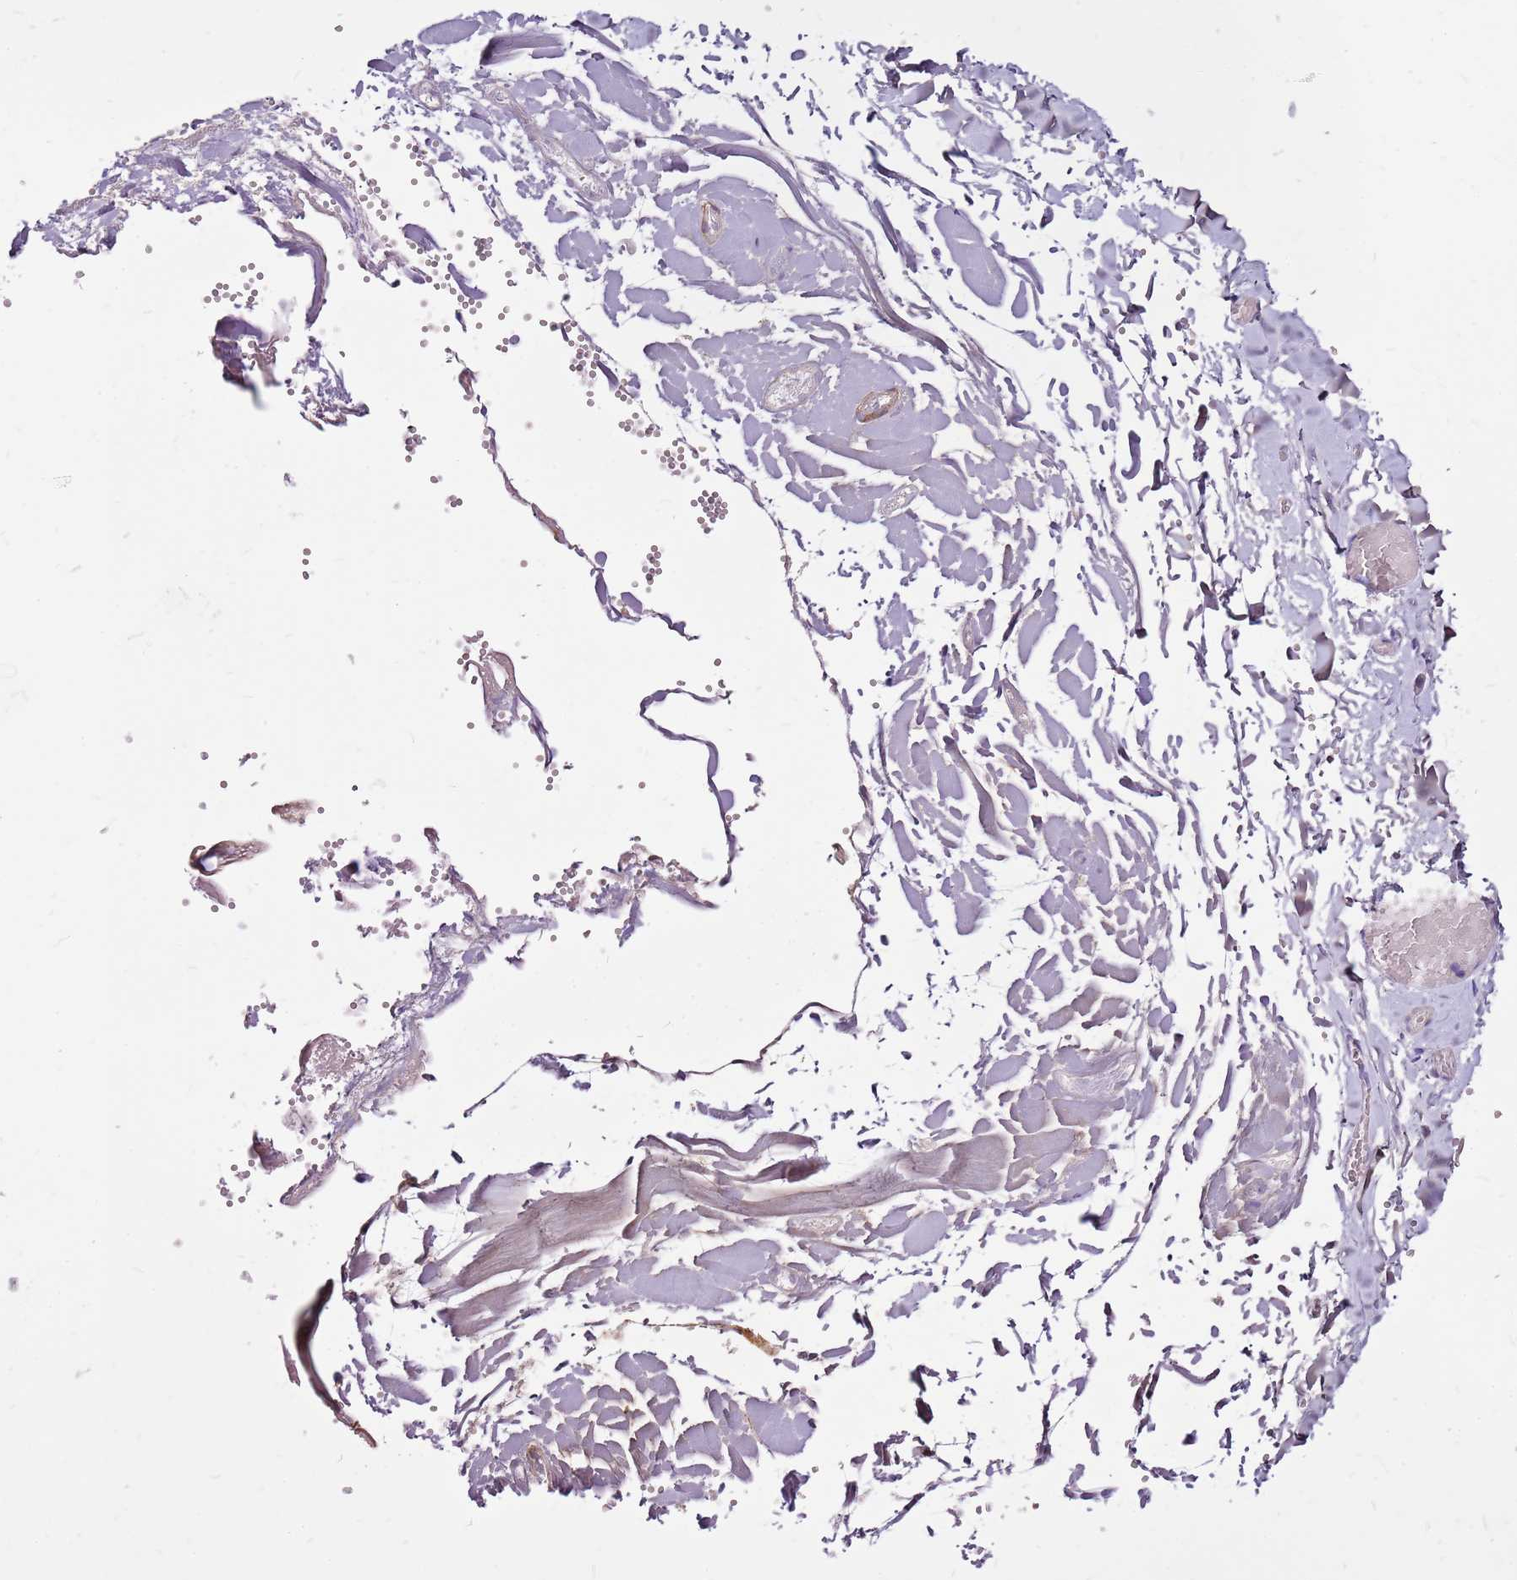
{"staining": {"intensity": "moderate", "quantity": ">75%", "location": "cytoplasmic/membranous"}, "tissue": "adipose tissue", "cell_type": "Adipocytes", "image_type": "normal", "snomed": [{"axis": "morphology", "description": "Normal tissue, NOS"}, {"axis": "topography", "description": "Gallbladder"}, {"axis": "topography", "description": "Peripheral nerve tissue"}], "caption": "Immunohistochemistry of benign human adipose tissue reveals medium levels of moderate cytoplasmic/membranous staining in about >75% of adipocytes. (IHC, brightfield microscopy, high magnification).", "gene": "POLE3", "patient": {"sex": "male", "age": 38}}